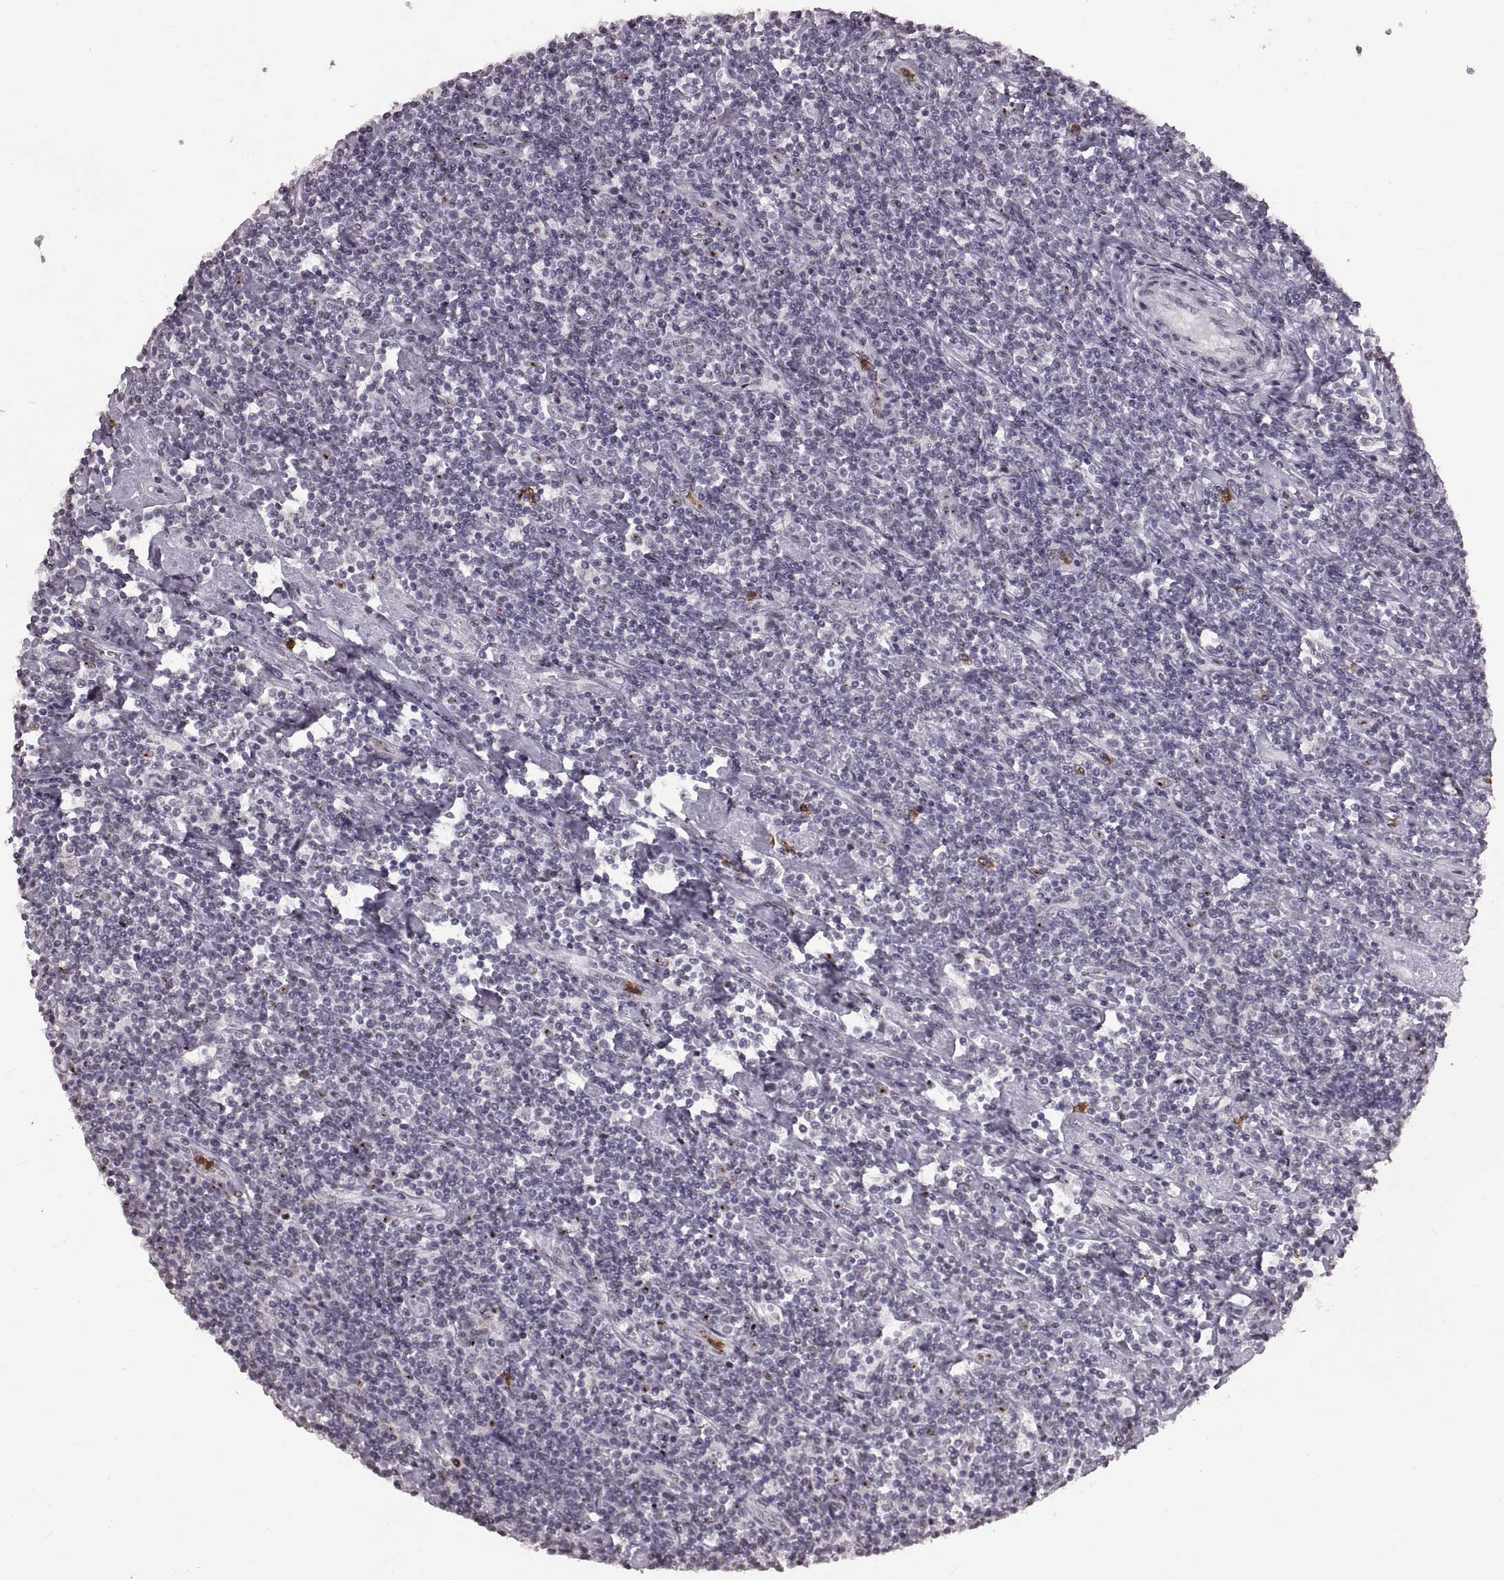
{"staining": {"intensity": "negative", "quantity": "none", "location": "none"}, "tissue": "lymphoma", "cell_type": "Tumor cells", "image_type": "cancer", "snomed": [{"axis": "morphology", "description": "Hodgkin's disease, NOS"}, {"axis": "topography", "description": "Lymph node"}], "caption": "Immunohistochemical staining of human Hodgkin's disease displays no significant positivity in tumor cells. Nuclei are stained in blue.", "gene": "PALS1", "patient": {"sex": "male", "age": 40}}